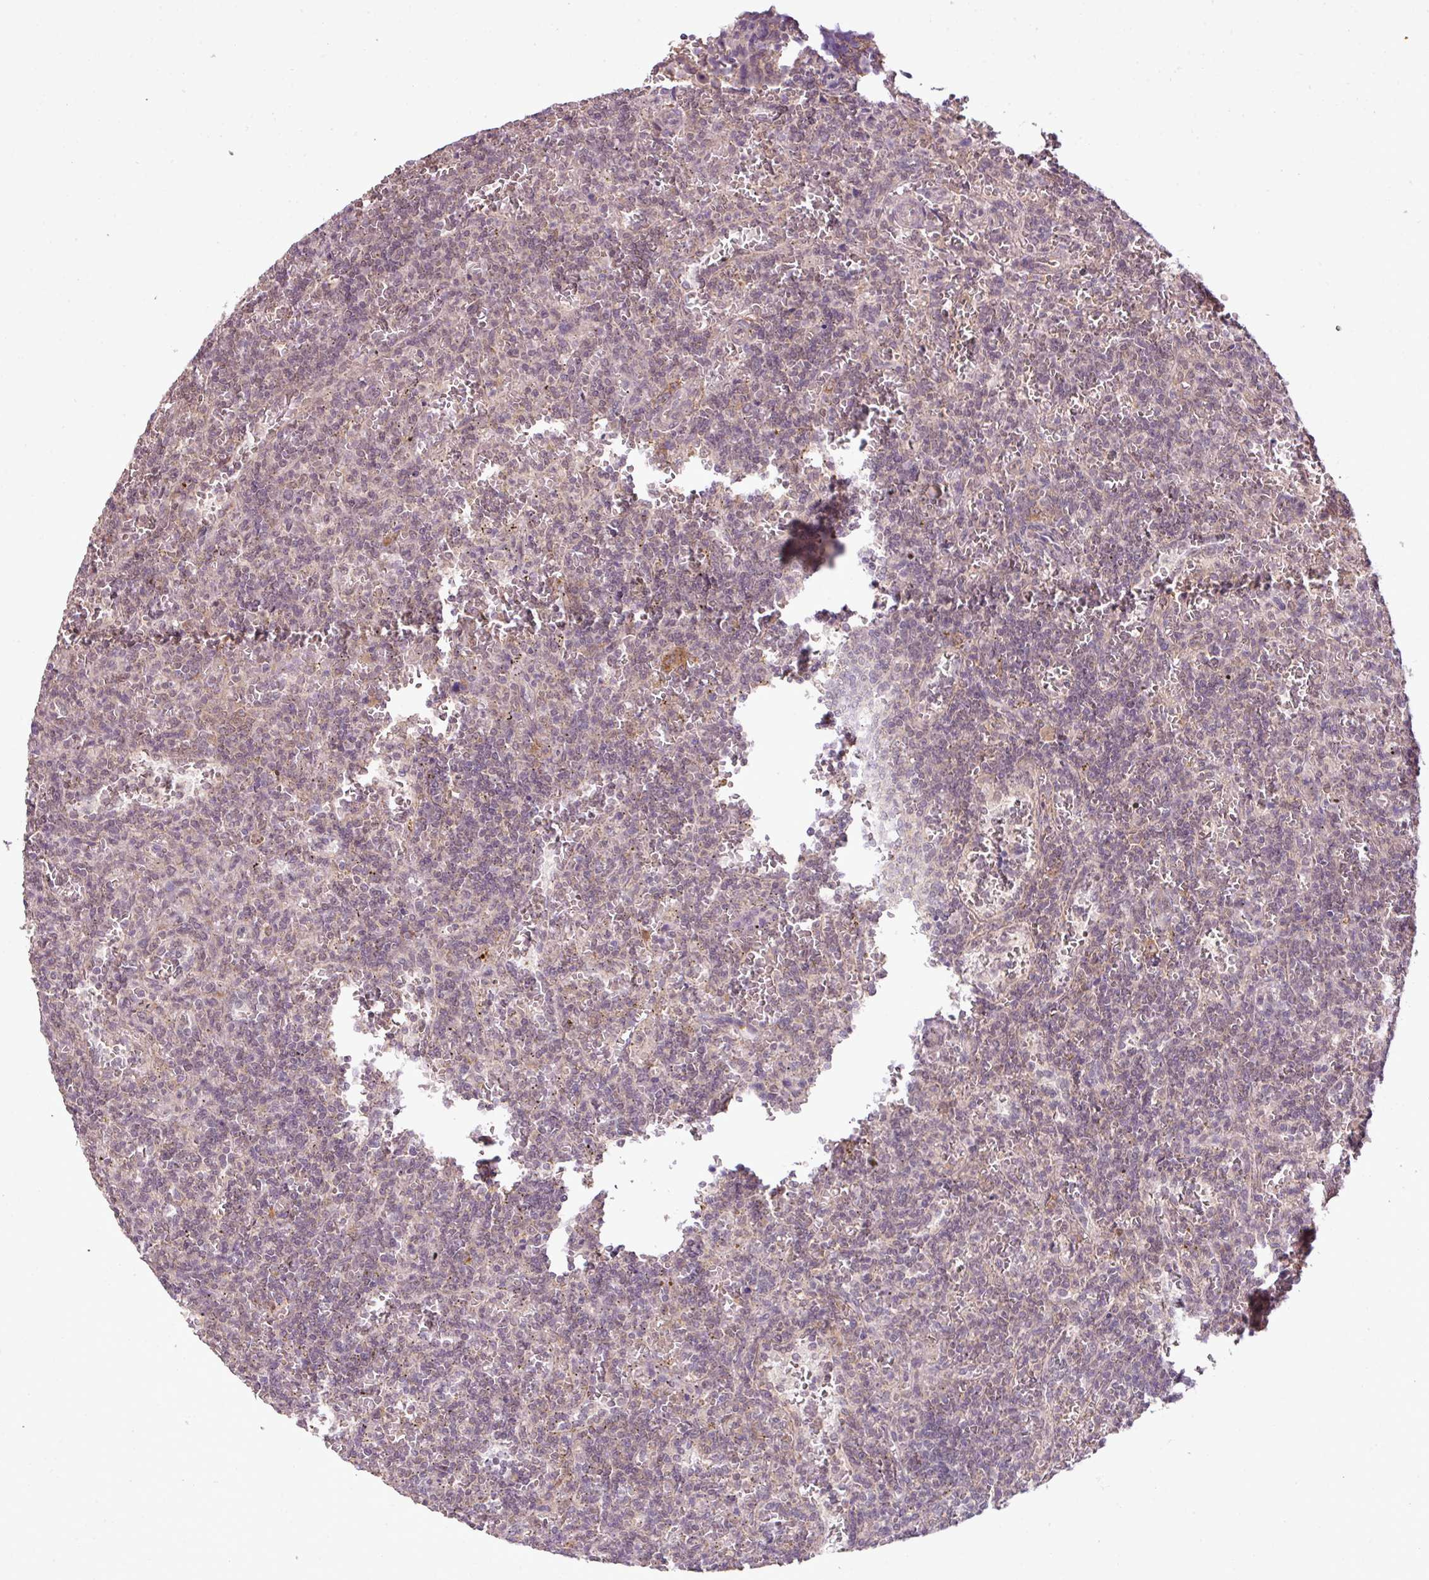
{"staining": {"intensity": "negative", "quantity": "none", "location": "none"}, "tissue": "lymphoma", "cell_type": "Tumor cells", "image_type": "cancer", "snomed": [{"axis": "morphology", "description": "Malignant lymphoma, non-Hodgkin's type, Low grade"}, {"axis": "topography", "description": "Spleen"}], "caption": "Immunohistochemical staining of low-grade malignant lymphoma, non-Hodgkin's type displays no significant staining in tumor cells.", "gene": "DNAAF4", "patient": {"sex": "male", "age": 73}}